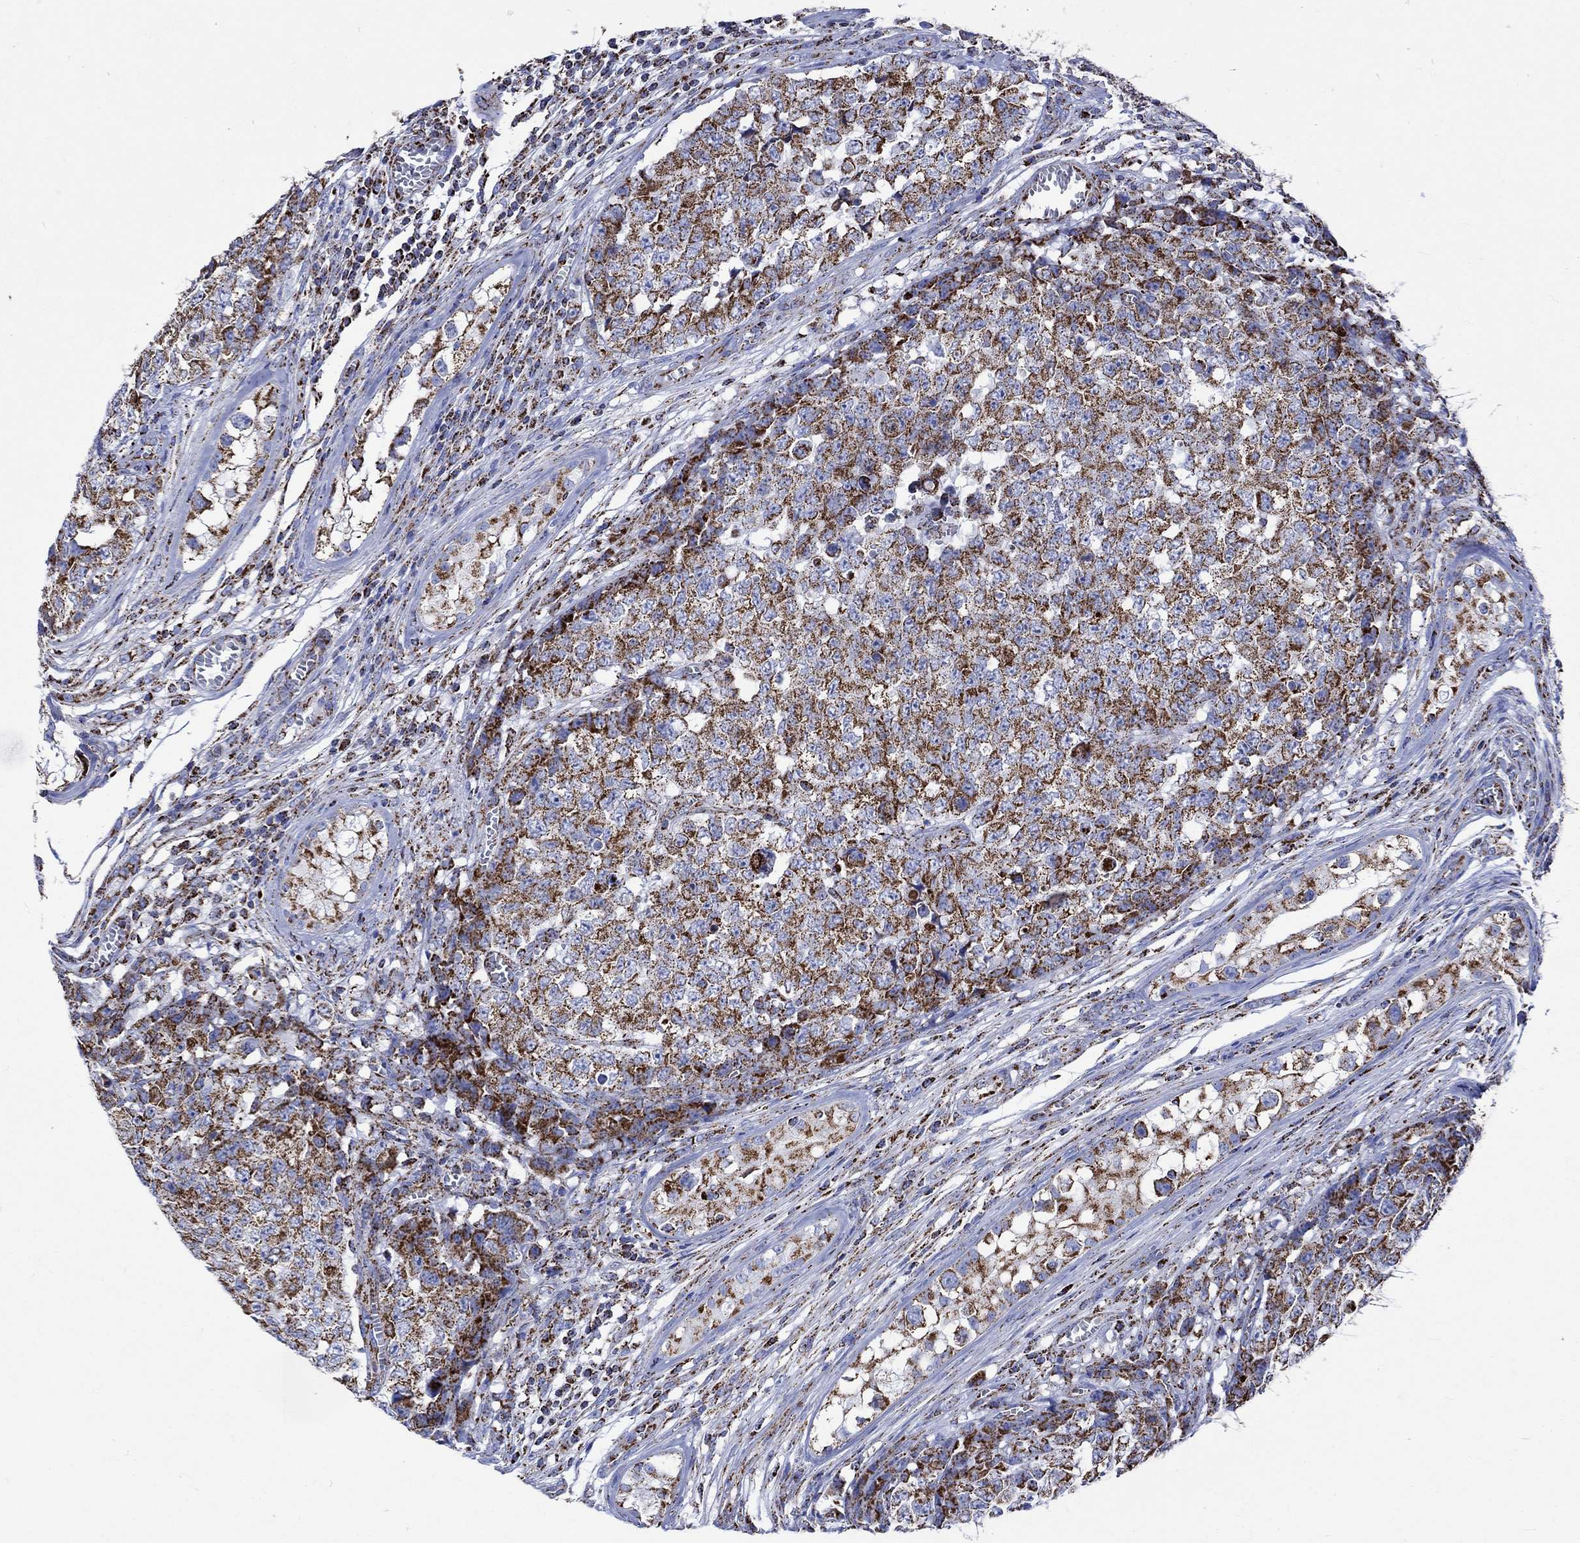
{"staining": {"intensity": "strong", "quantity": ">75%", "location": "cytoplasmic/membranous"}, "tissue": "testis cancer", "cell_type": "Tumor cells", "image_type": "cancer", "snomed": [{"axis": "morphology", "description": "Carcinoma, Embryonal, NOS"}, {"axis": "topography", "description": "Testis"}], "caption": "Immunohistochemistry of human embryonal carcinoma (testis) reveals high levels of strong cytoplasmic/membranous expression in about >75% of tumor cells.", "gene": "RCE1", "patient": {"sex": "male", "age": 23}}